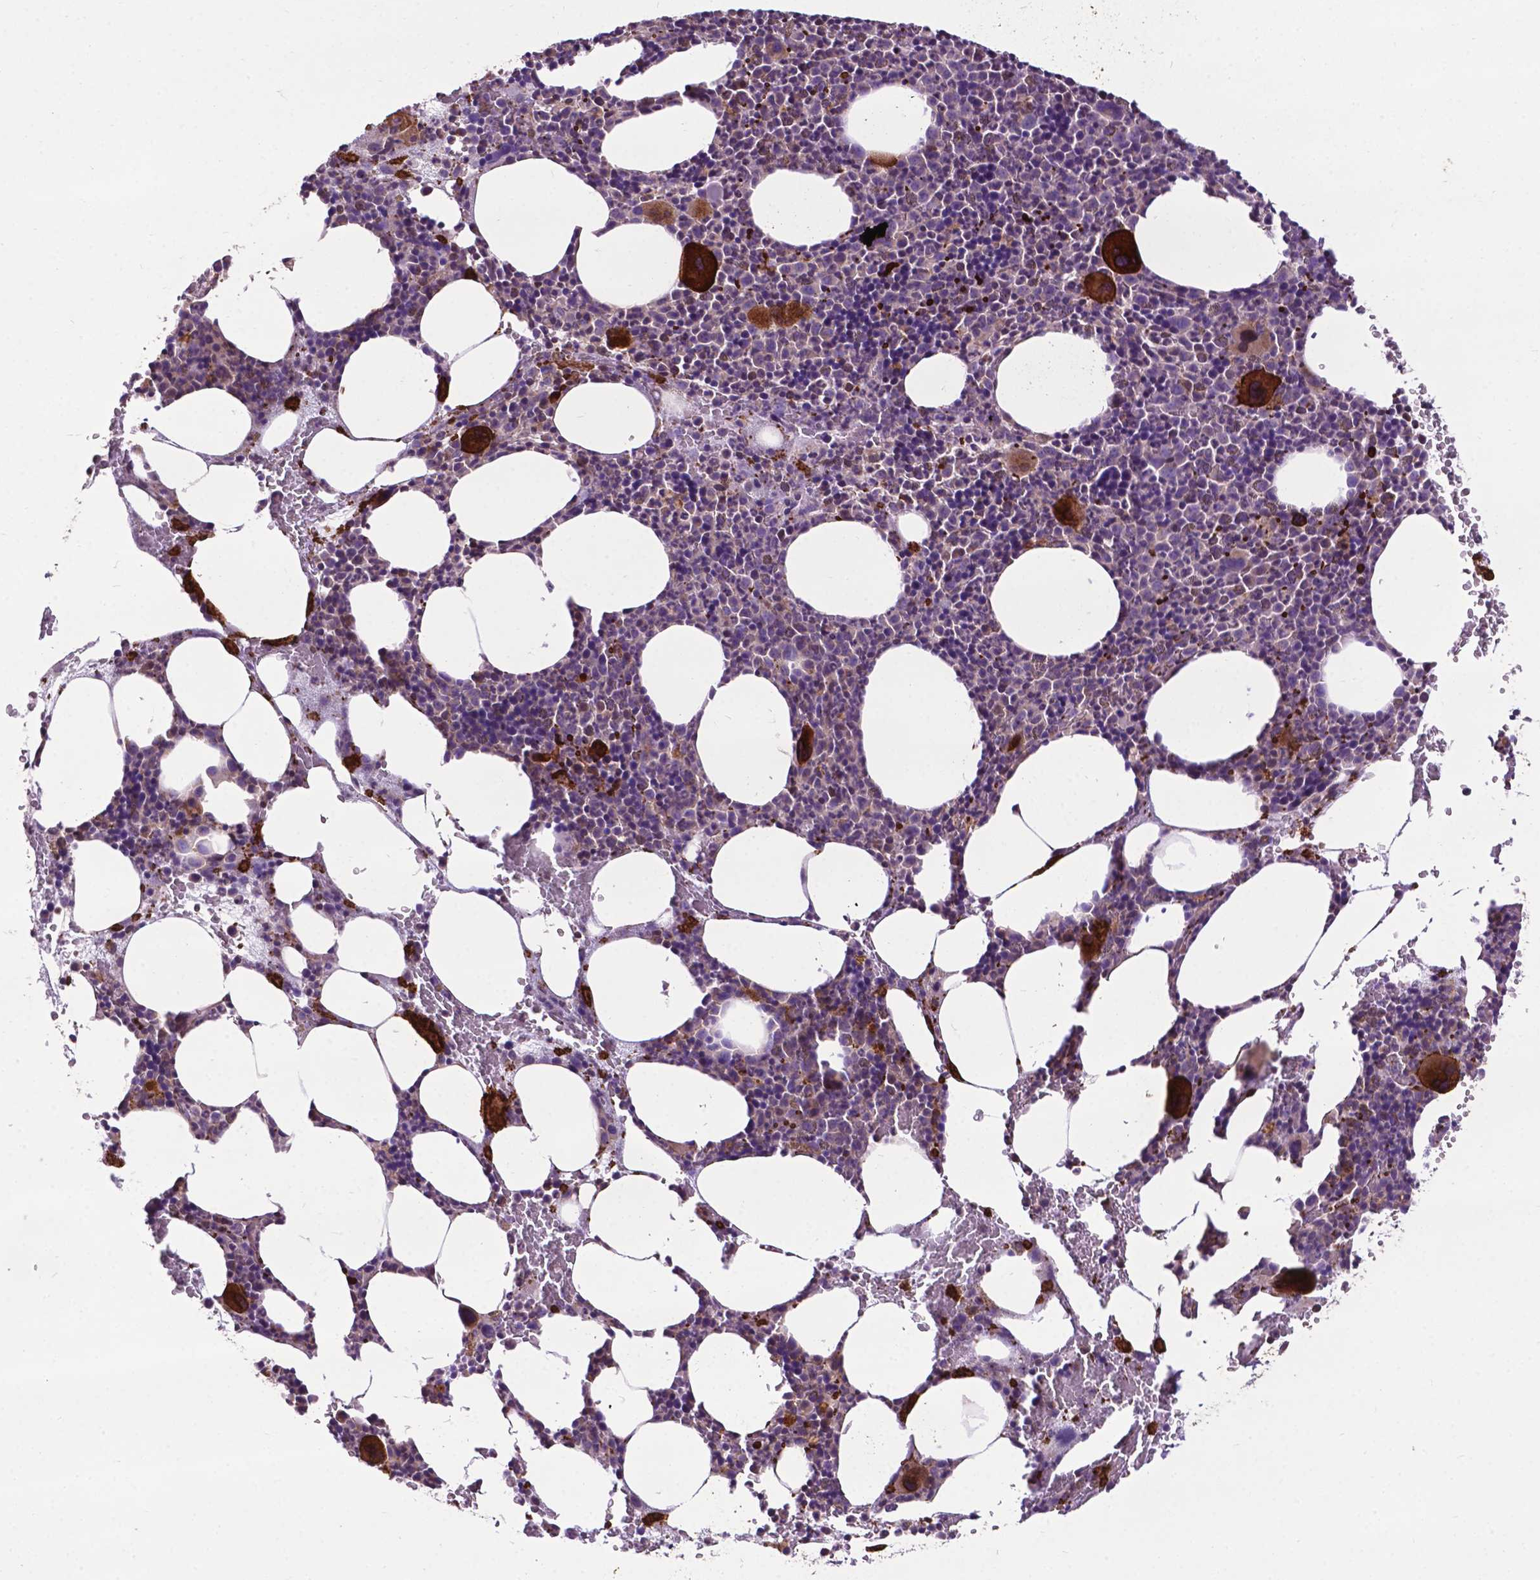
{"staining": {"intensity": "strong", "quantity": "25%-75%", "location": "cytoplasmic/membranous"}, "tissue": "bone marrow", "cell_type": "Hematopoietic cells", "image_type": "normal", "snomed": [{"axis": "morphology", "description": "Normal tissue, NOS"}, {"axis": "topography", "description": "Bone marrow"}], "caption": "The micrograph exhibits staining of unremarkable bone marrow, revealing strong cytoplasmic/membranous protein positivity (brown color) within hematopoietic cells.", "gene": "SPNS2", "patient": {"sex": "male", "age": 89}}